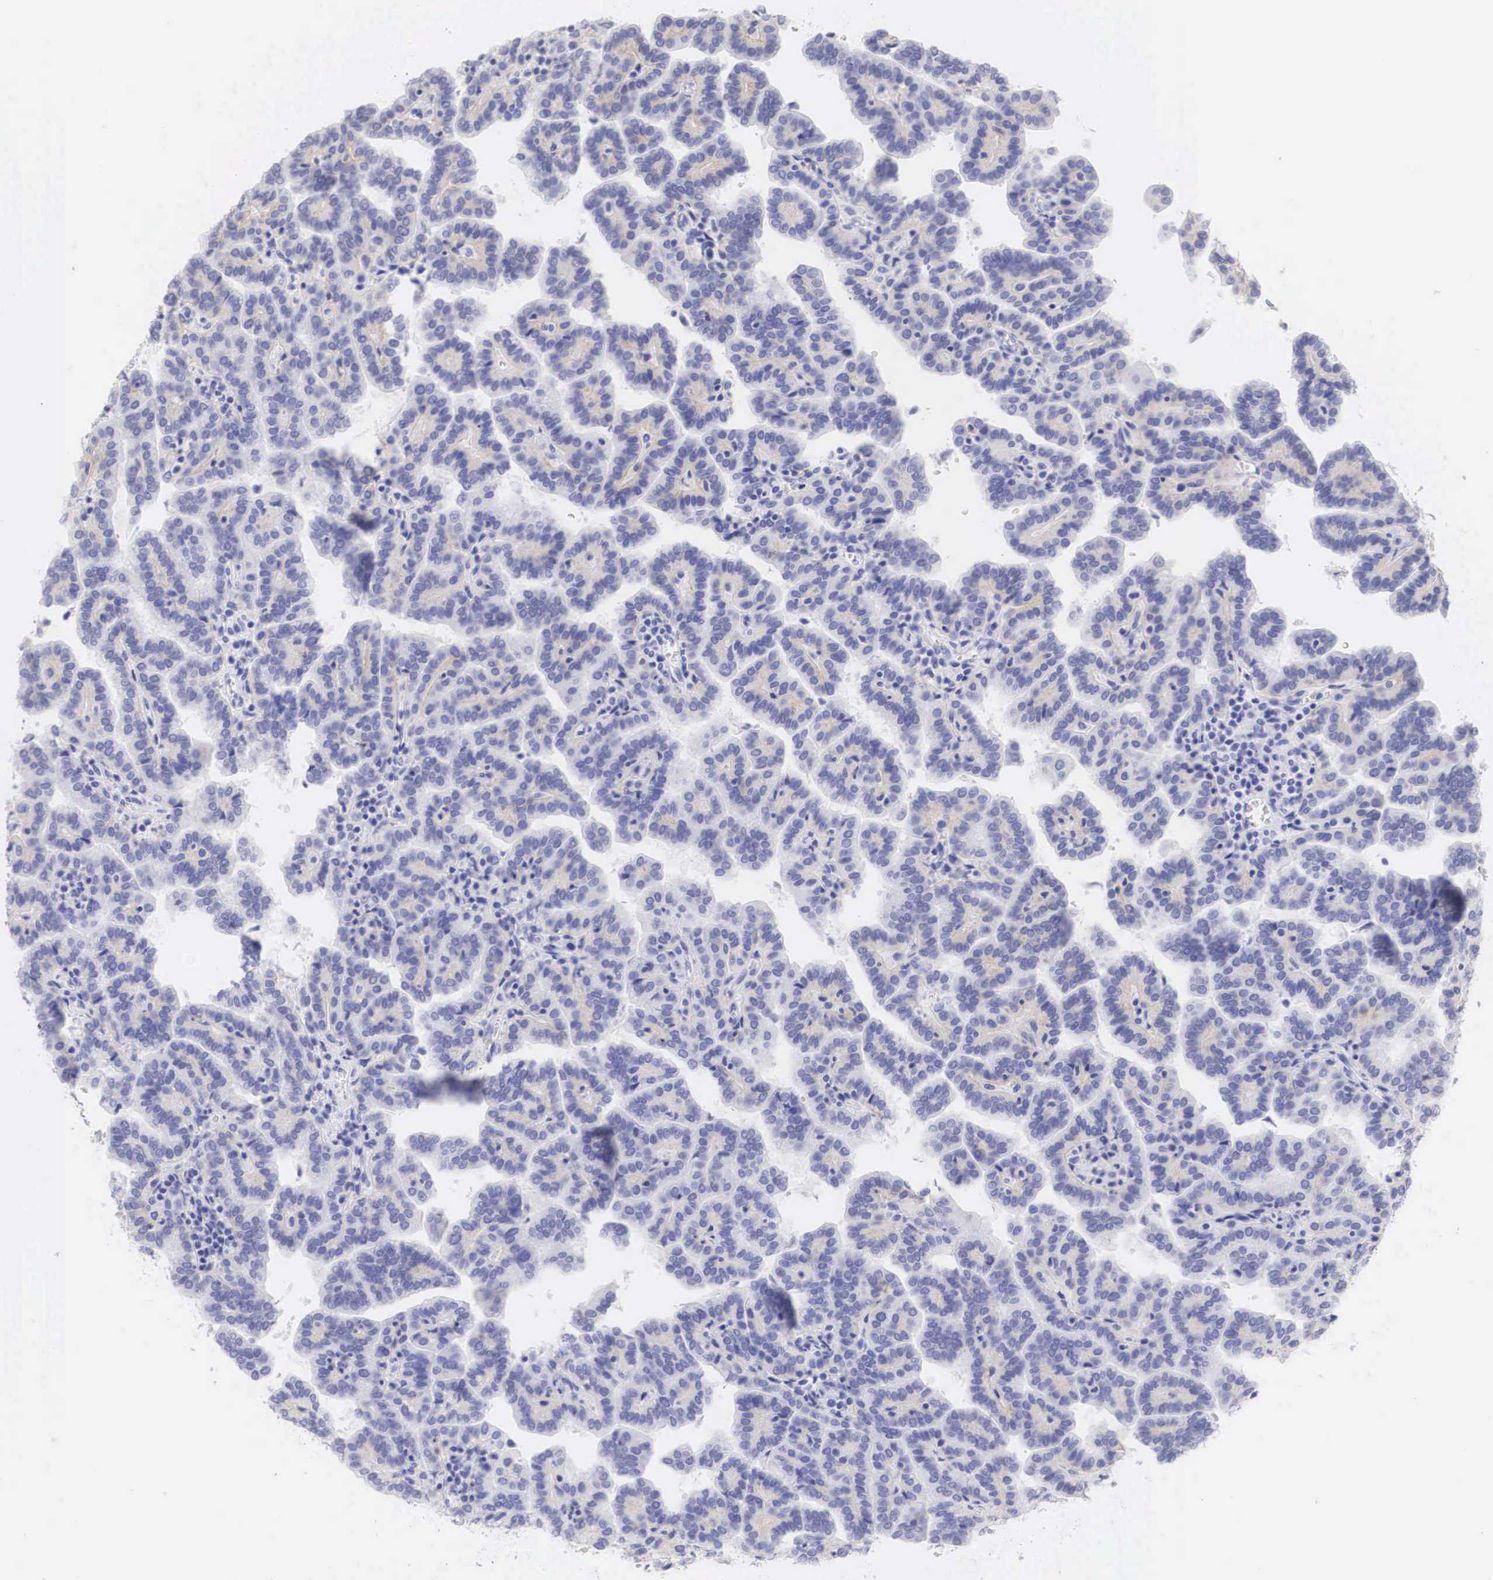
{"staining": {"intensity": "negative", "quantity": "none", "location": "none"}, "tissue": "renal cancer", "cell_type": "Tumor cells", "image_type": "cancer", "snomed": [{"axis": "morphology", "description": "Adenocarcinoma, NOS"}, {"axis": "topography", "description": "Kidney"}], "caption": "Immunohistochemical staining of renal cancer (adenocarcinoma) displays no significant staining in tumor cells.", "gene": "ERBB2", "patient": {"sex": "male", "age": 61}}